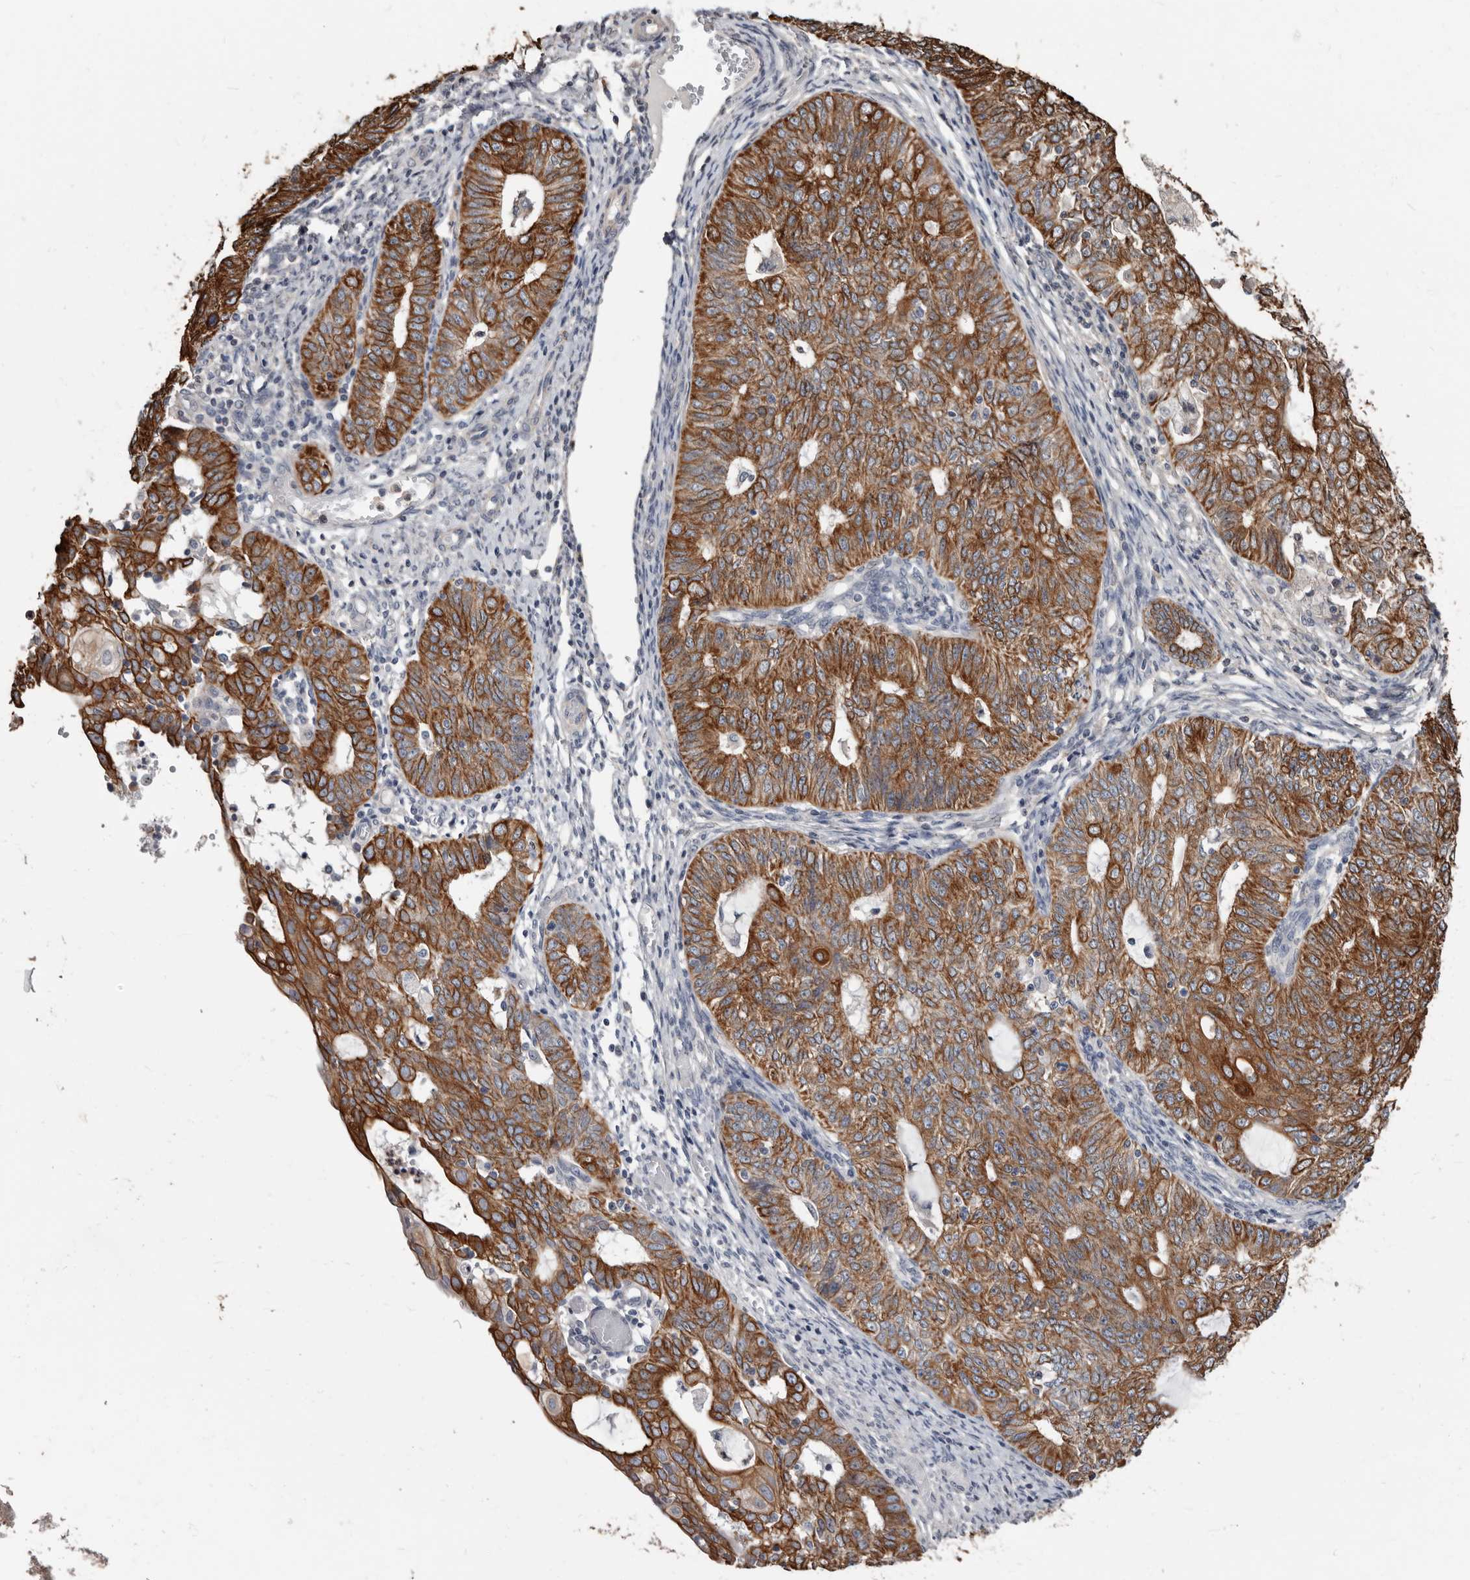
{"staining": {"intensity": "strong", "quantity": ">75%", "location": "cytoplasmic/membranous"}, "tissue": "endometrial cancer", "cell_type": "Tumor cells", "image_type": "cancer", "snomed": [{"axis": "morphology", "description": "Adenocarcinoma, NOS"}, {"axis": "topography", "description": "Endometrium"}], "caption": "Tumor cells reveal strong cytoplasmic/membranous staining in approximately >75% of cells in adenocarcinoma (endometrial).", "gene": "MRPL18", "patient": {"sex": "female", "age": 32}}